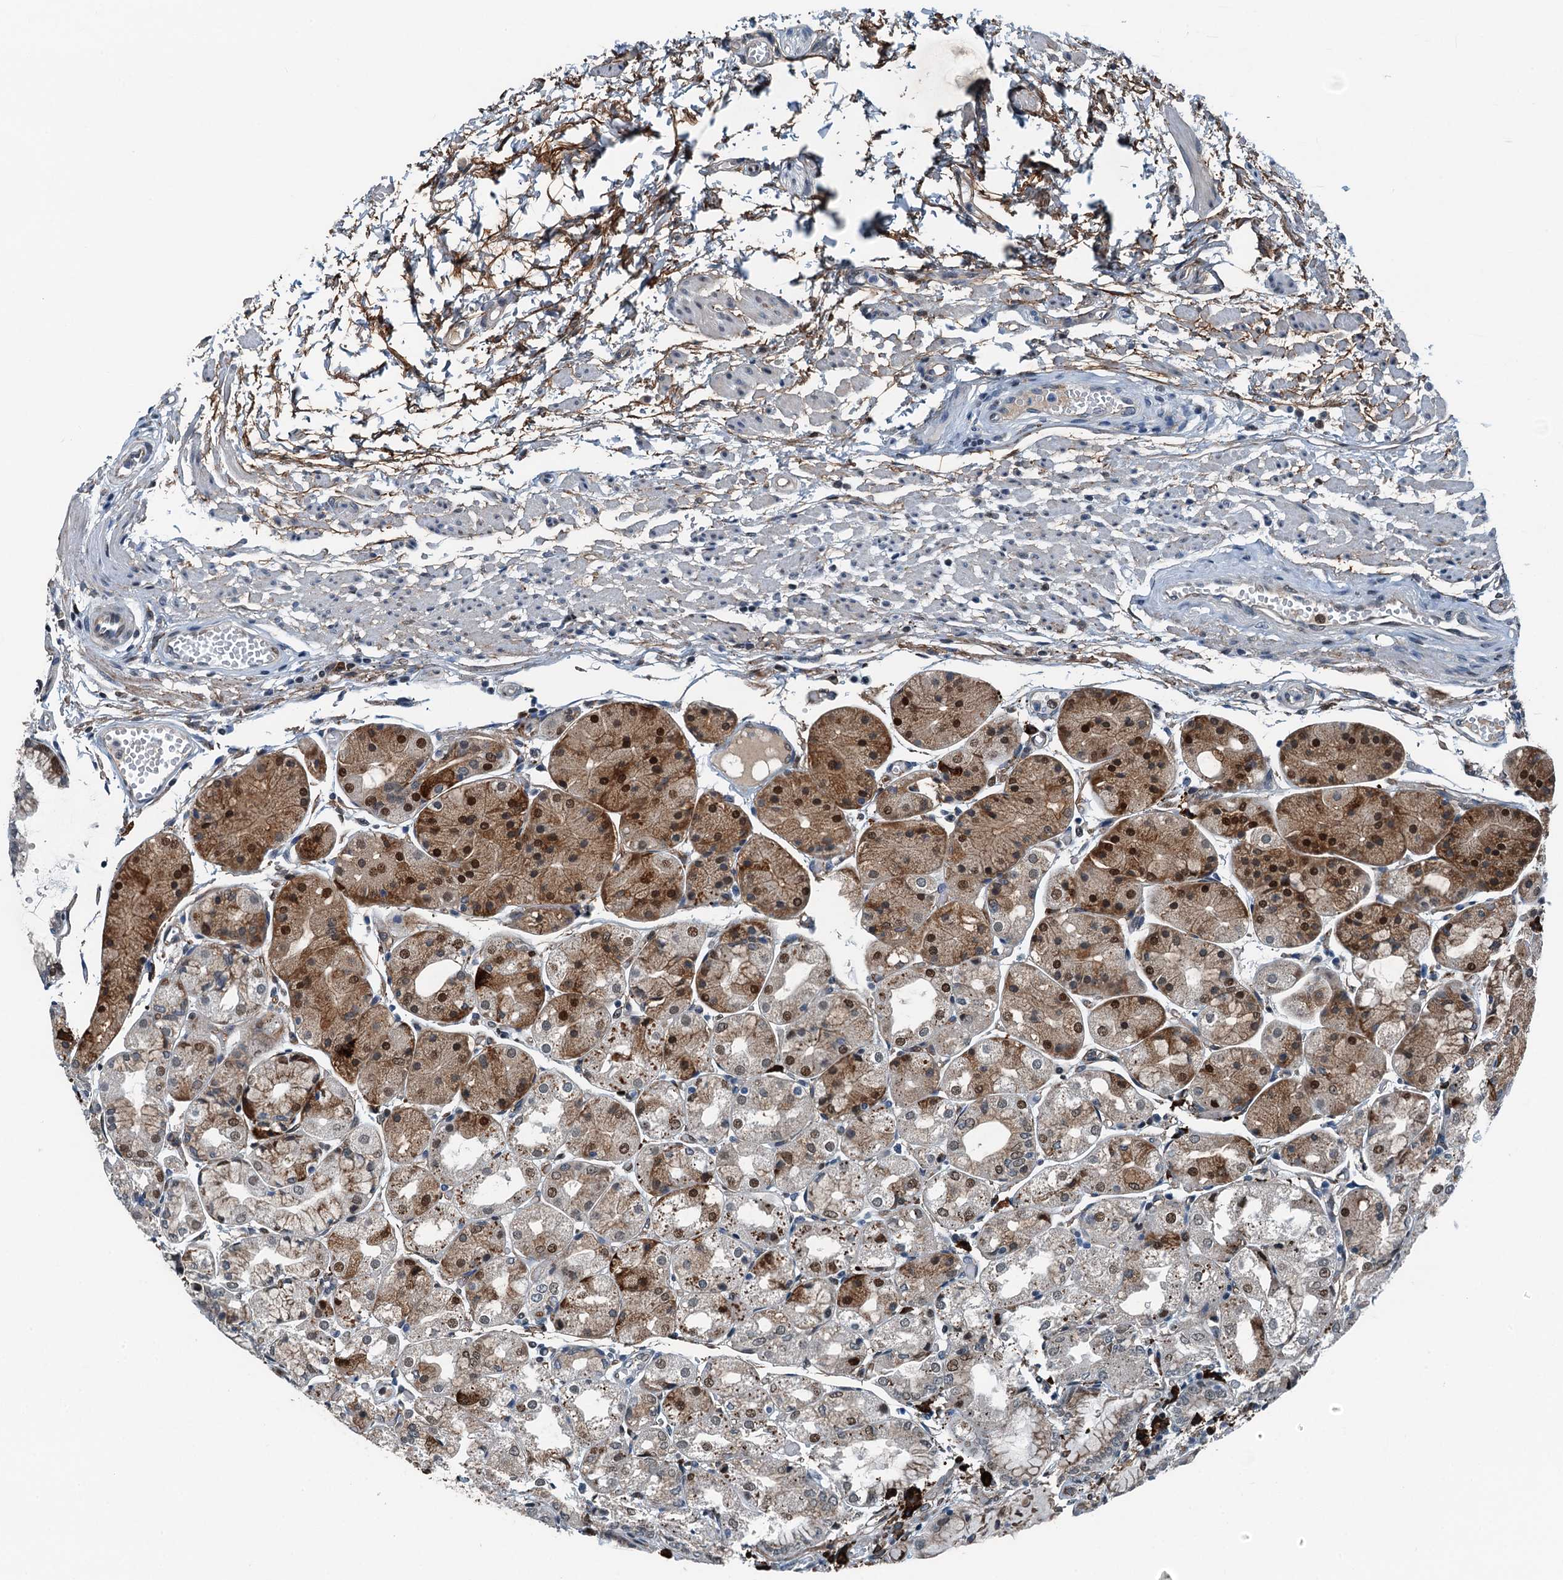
{"staining": {"intensity": "moderate", "quantity": ">75%", "location": "cytoplasmic/membranous,nuclear"}, "tissue": "stomach", "cell_type": "Glandular cells", "image_type": "normal", "snomed": [{"axis": "morphology", "description": "Normal tissue, NOS"}, {"axis": "topography", "description": "Stomach, upper"}], "caption": "Protein staining reveals moderate cytoplasmic/membranous,nuclear positivity in approximately >75% of glandular cells in normal stomach. (DAB (3,3'-diaminobenzidine) IHC with brightfield microscopy, high magnification).", "gene": "TAMALIN", "patient": {"sex": "male", "age": 72}}